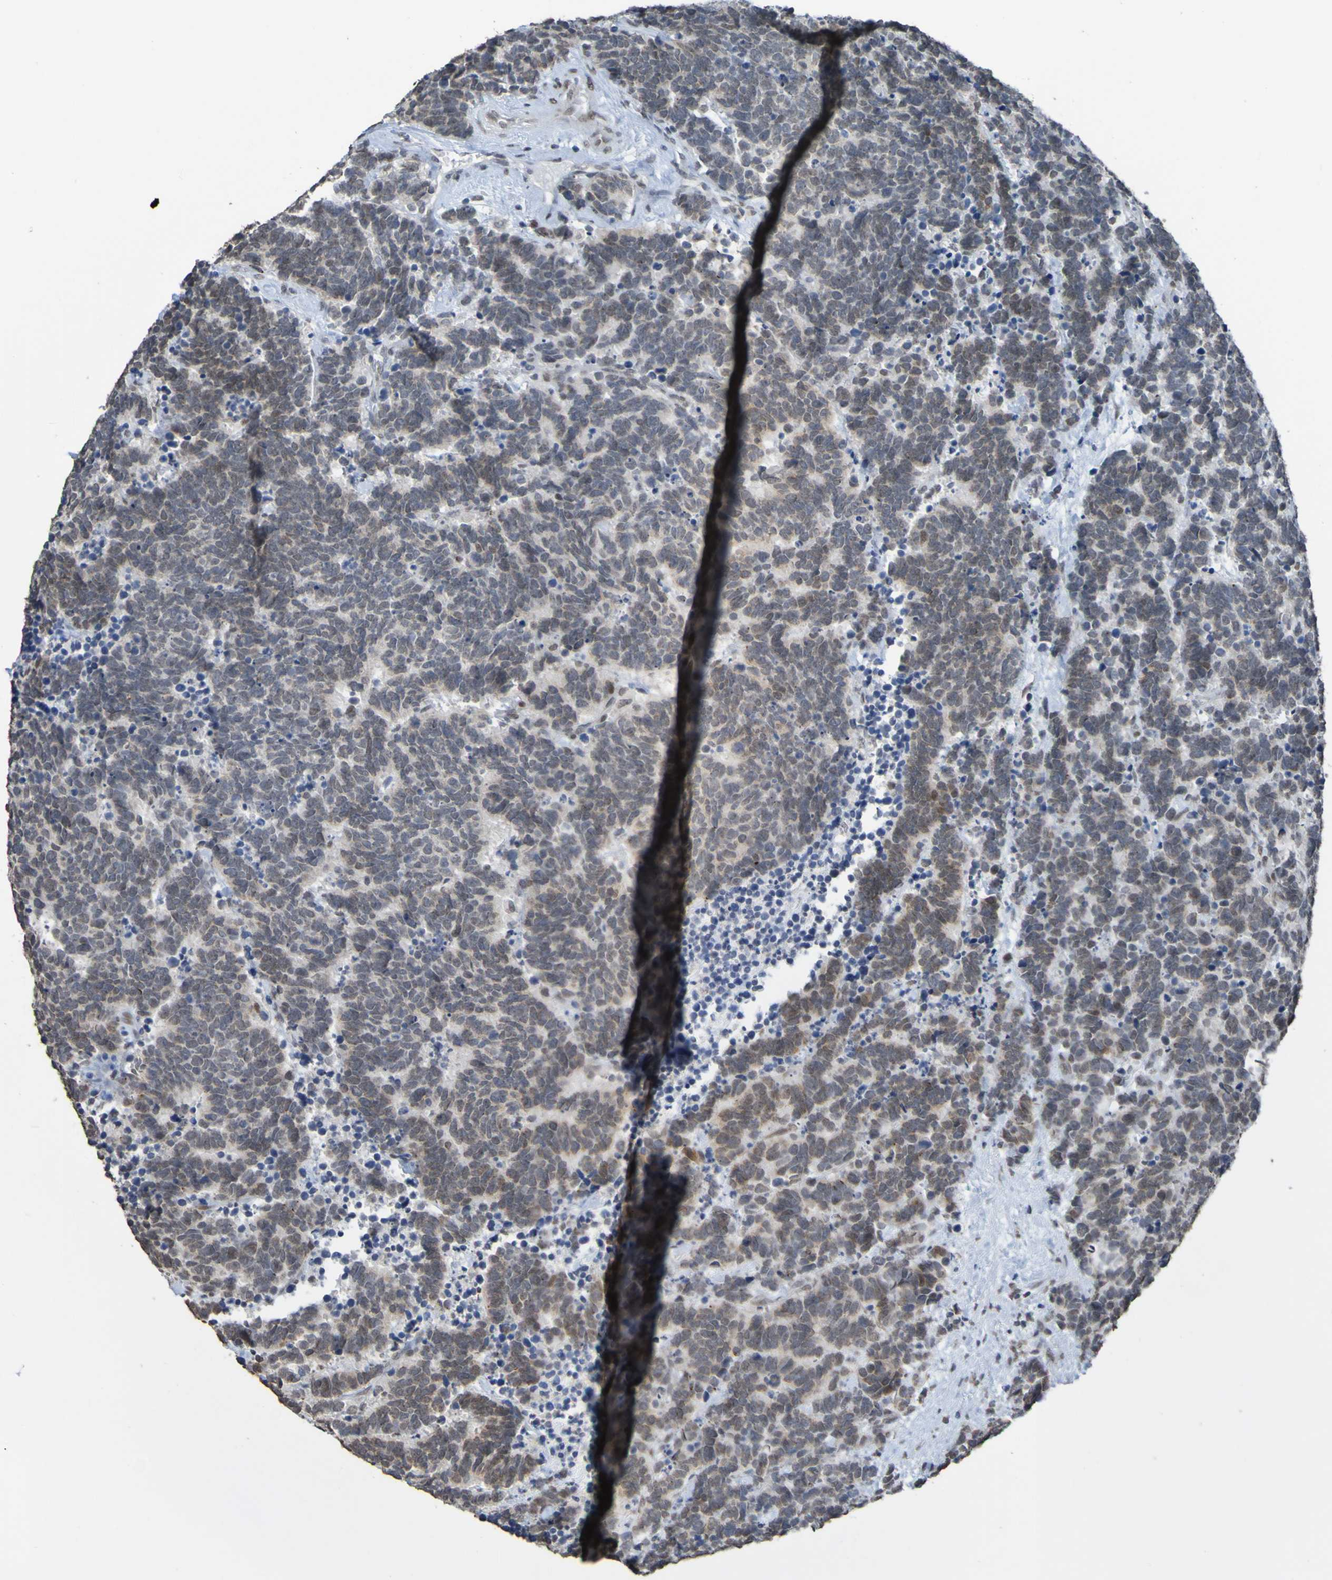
{"staining": {"intensity": "negative", "quantity": "none", "location": "none"}, "tissue": "carcinoid", "cell_type": "Tumor cells", "image_type": "cancer", "snomed": [{"axis": "morphology", "description": "Carcinoma, NOS"}, {"axis": "morphology", "description": "Carcinoid, malignant, NOS"}, {"axis": "topography", "description": "Urinary bladder"}], "caption": "IHC histopathology image of neoplastic tissue: carcinoid stained with DAB reveals no significant protein expression in tumor cells.", "gene": "ALKBH2", "patient": {"sex": "male", "age": 57}}